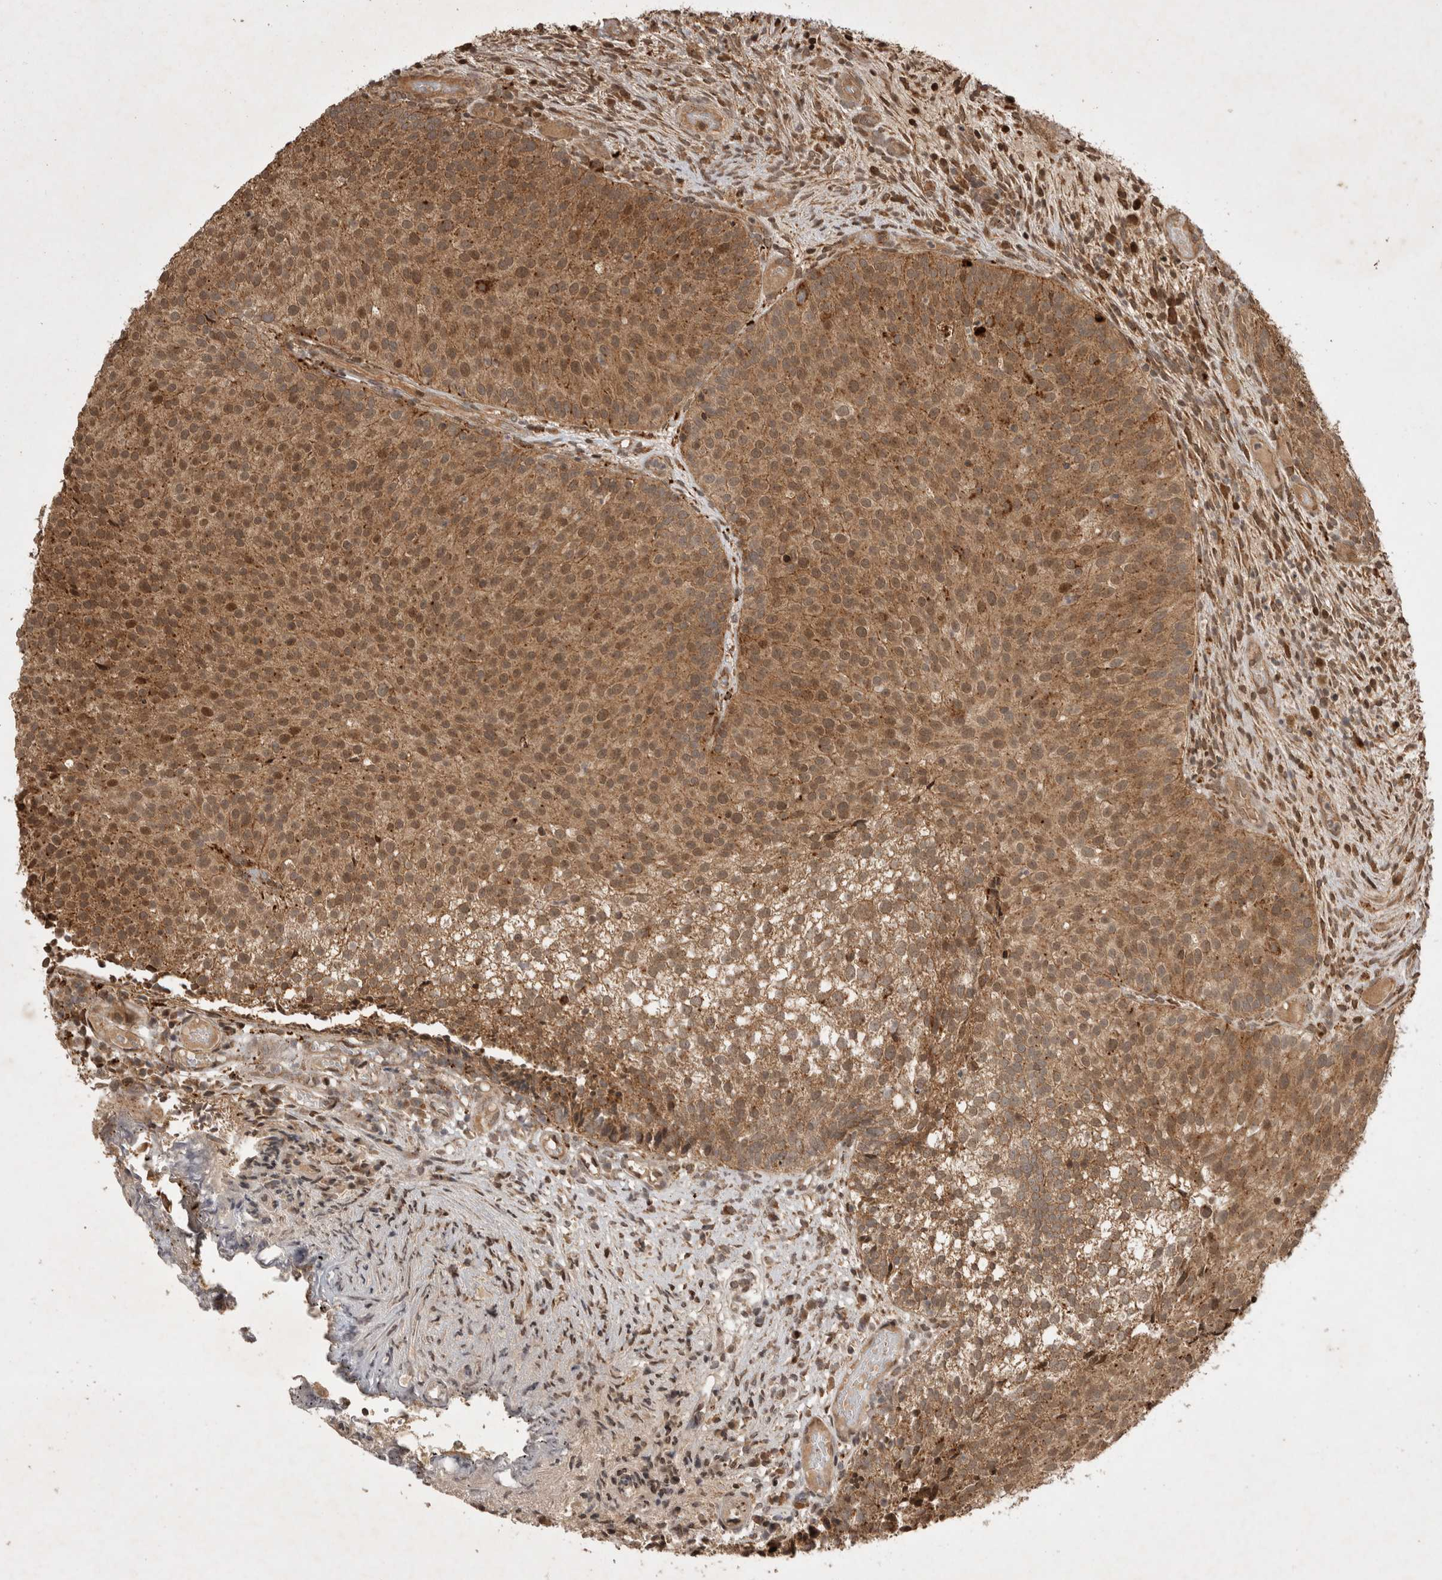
{"staining": {"intensity": "moderate", "quantity": ">75%", "location": "cytoplasmic/membranous,nuclear"}, "tissue": "urothelial cancer", "cell_type": "Tumor cells", "image_type": "cancer", "snomed": [{"axis": "morphology", "description": "Urothelial carcinoma, Low grade"}, {"axis": "topography", "description": "Urinary bladder"}], "caption": "Urothelial cancer stained with immunohistochemistry (IHC) shows moderate cytoplasmic/membranous and nuclear positivity in about >75% of tumor cells.", "gene": "FAM221A", "patient": {"sex": "male", "age": 86}}